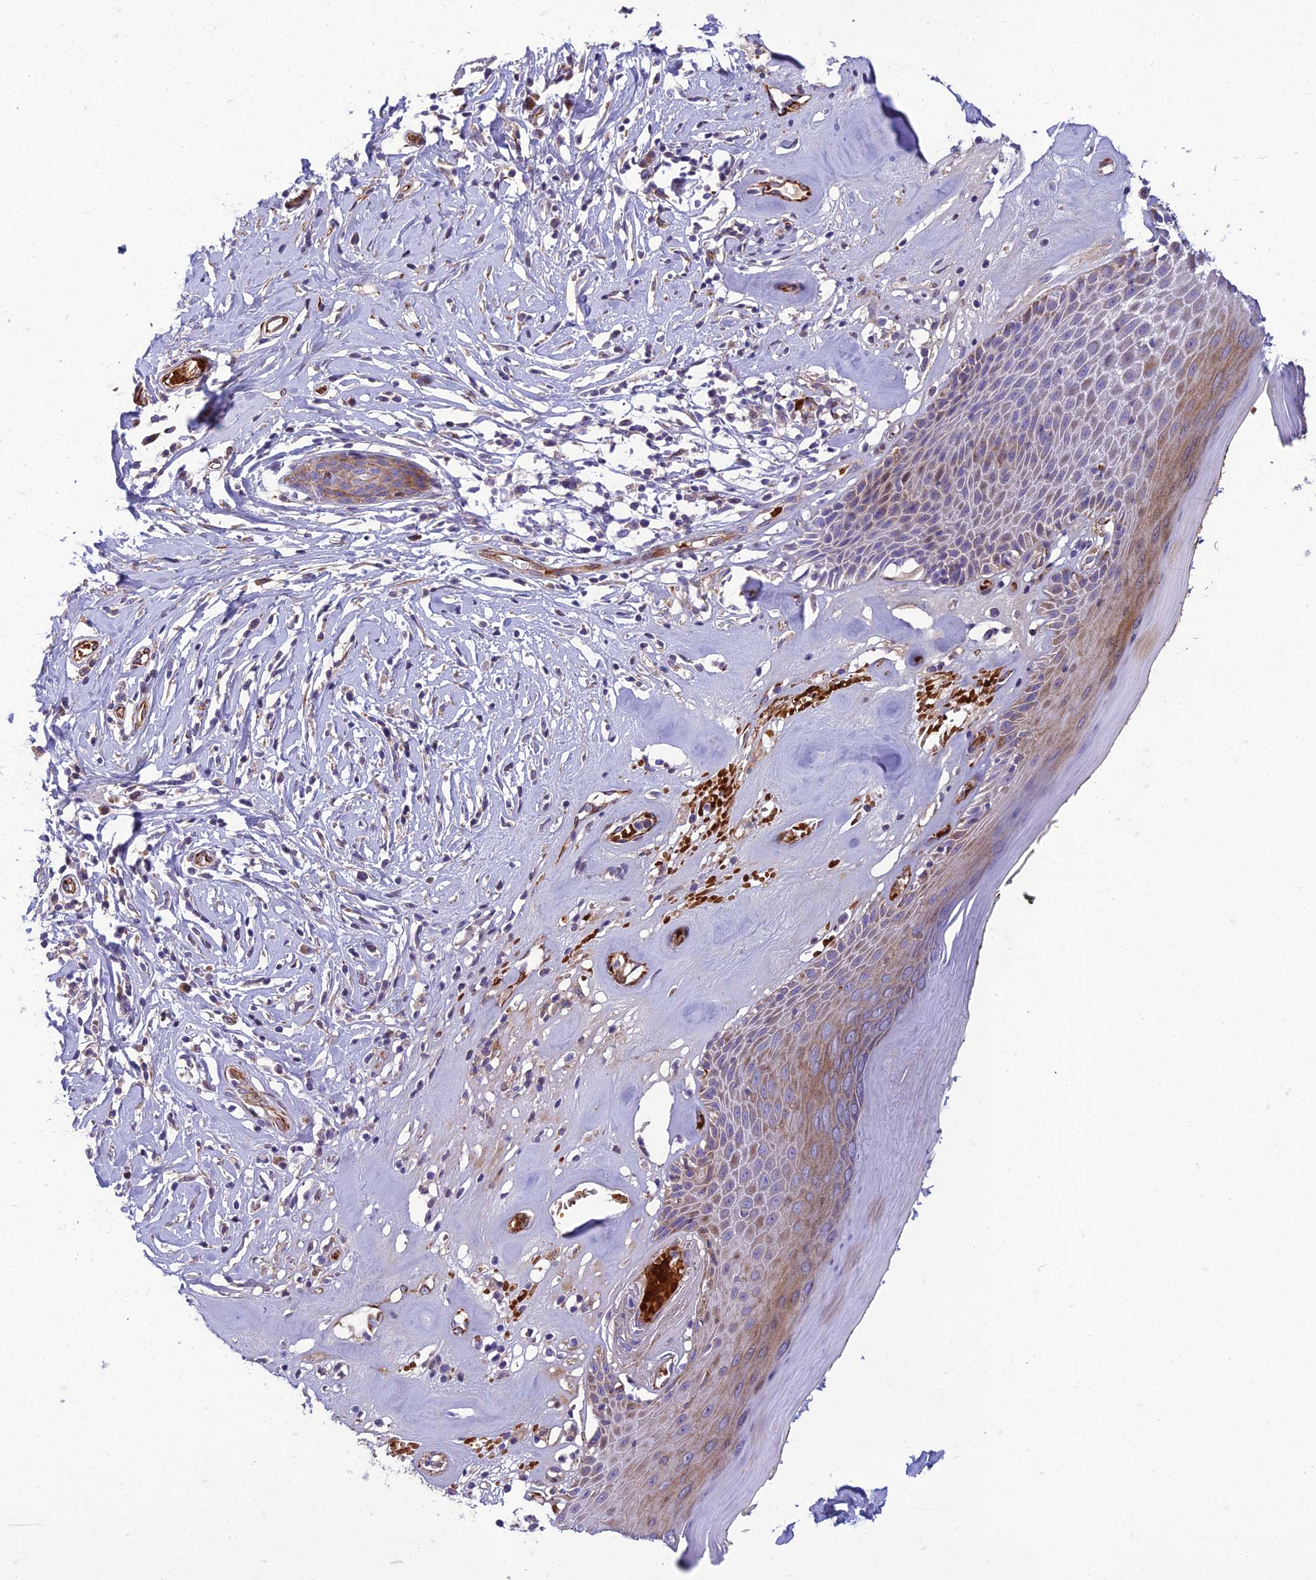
{"staining": {"intensity": "moderate", "quantity": ">75%", "location": "cytoplasmic/membranous"}, "tissue": "skin", "cell_type": "Epidermal cells", "image_type": "normal", "snomed": [{"axis": "morphology", "description": "Normal tissue, NOS"}, {"axis": "morphology", "description": "Inflammation, NOS"}, {"axis": "topography", "description": "Vulva"}], "caption": "Immunohistochemistry (IHC) micrograph of normal skin stained for a protein (brown), which exhibits medium levels of moderate cytoplasmic/membranous expression in approximately >75% of epidermal cells.", "gene": "SEL1L3", "patient": {"sex": "female", "age": 84}}